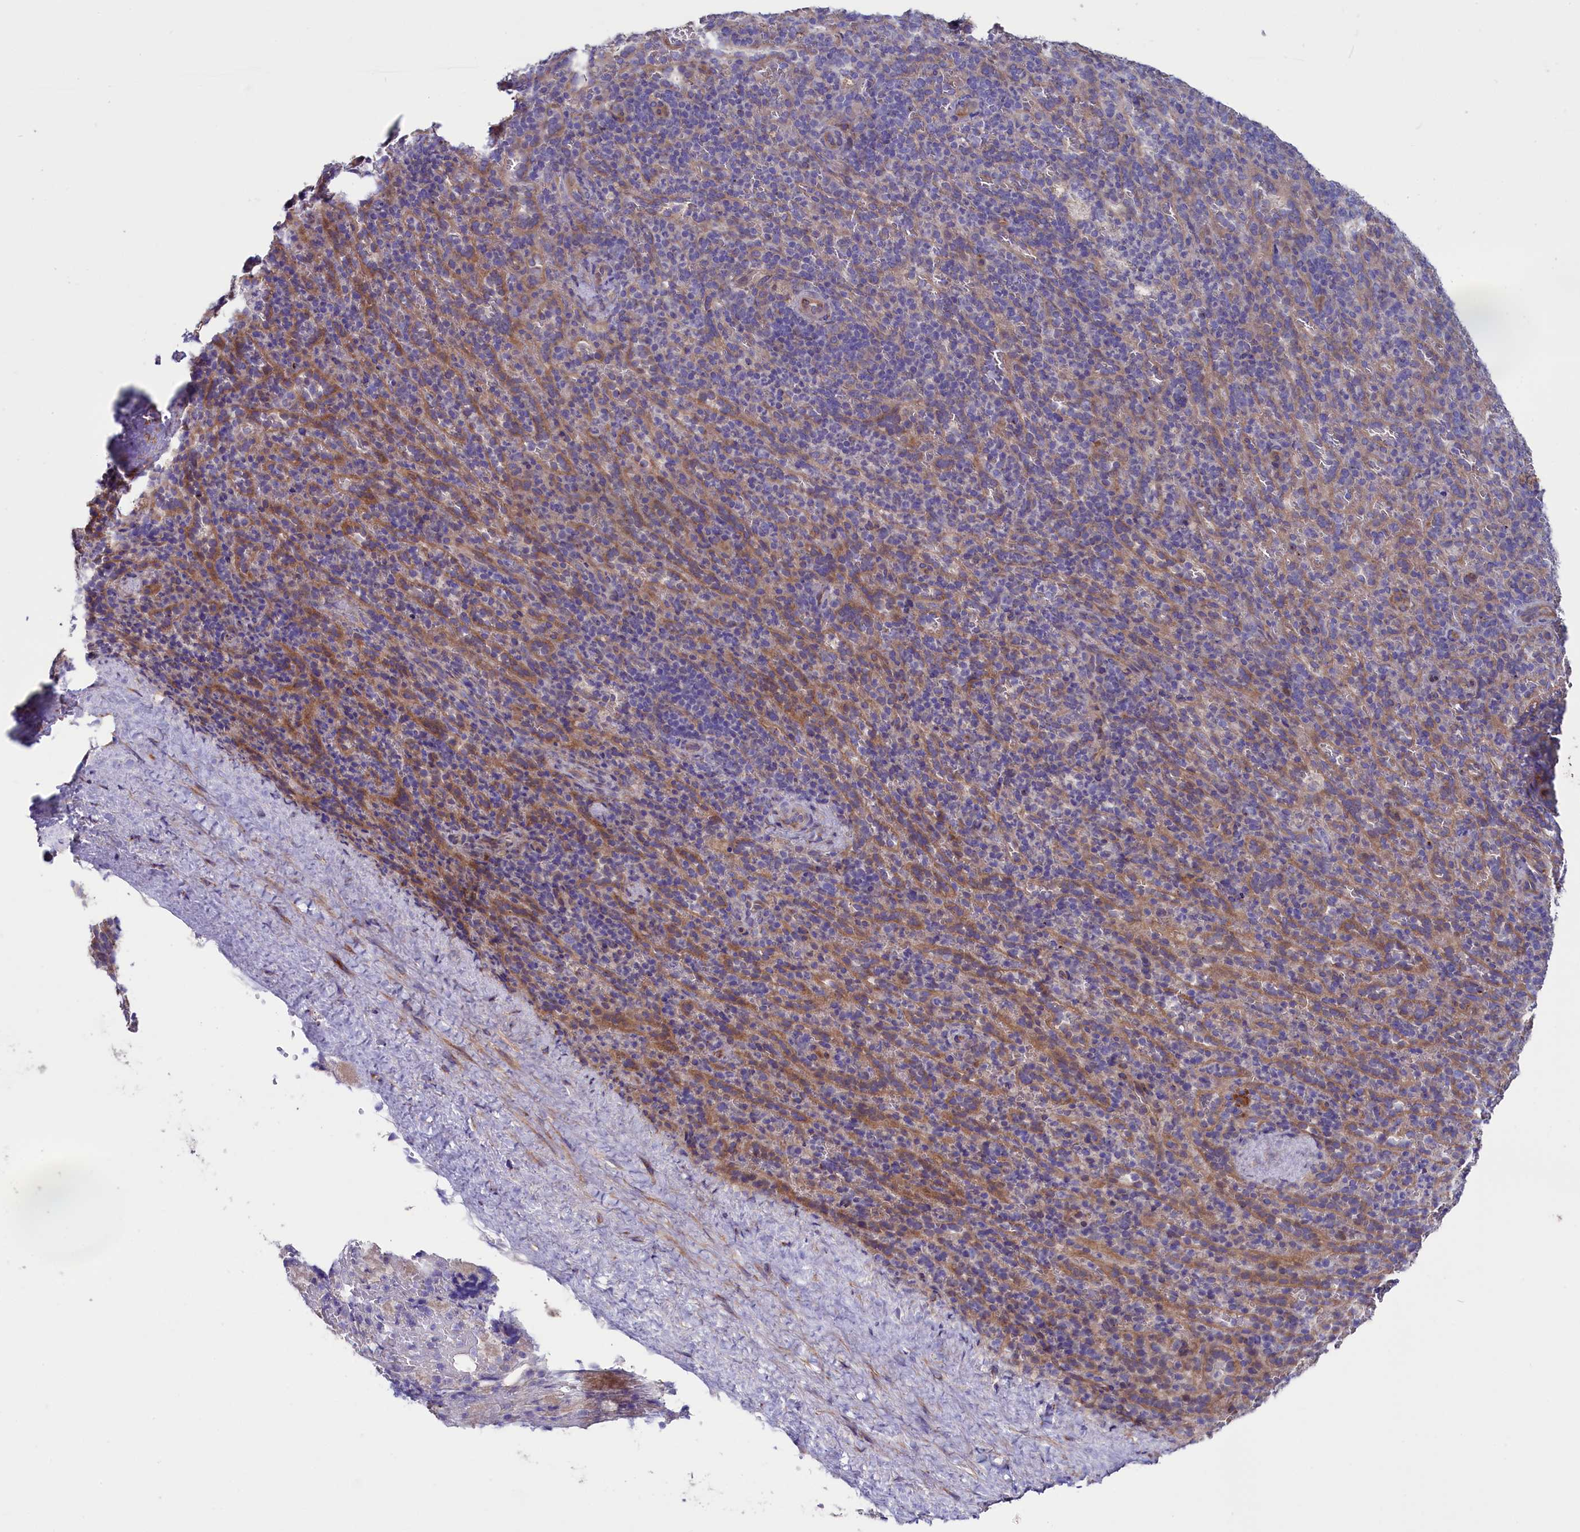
{"staining": {"intensity": "negative", "quantity": "none", "location": "none"}, "tissue": "spleen", "cell_type": "Cells in red pulp", "image_type": "normal", "snomed": [{"axis": "morphology", "description": "Normal tissue, NOS"}, {"axis": "topography", "description": "Spleen"}], "caption": "A high-resolution image shows IHC staining of unremarkable spleen, which exhibits no significant staining in cells in red pulp.", "gene": "GPR108", "patient": {"sex": "female", "age": 21}}